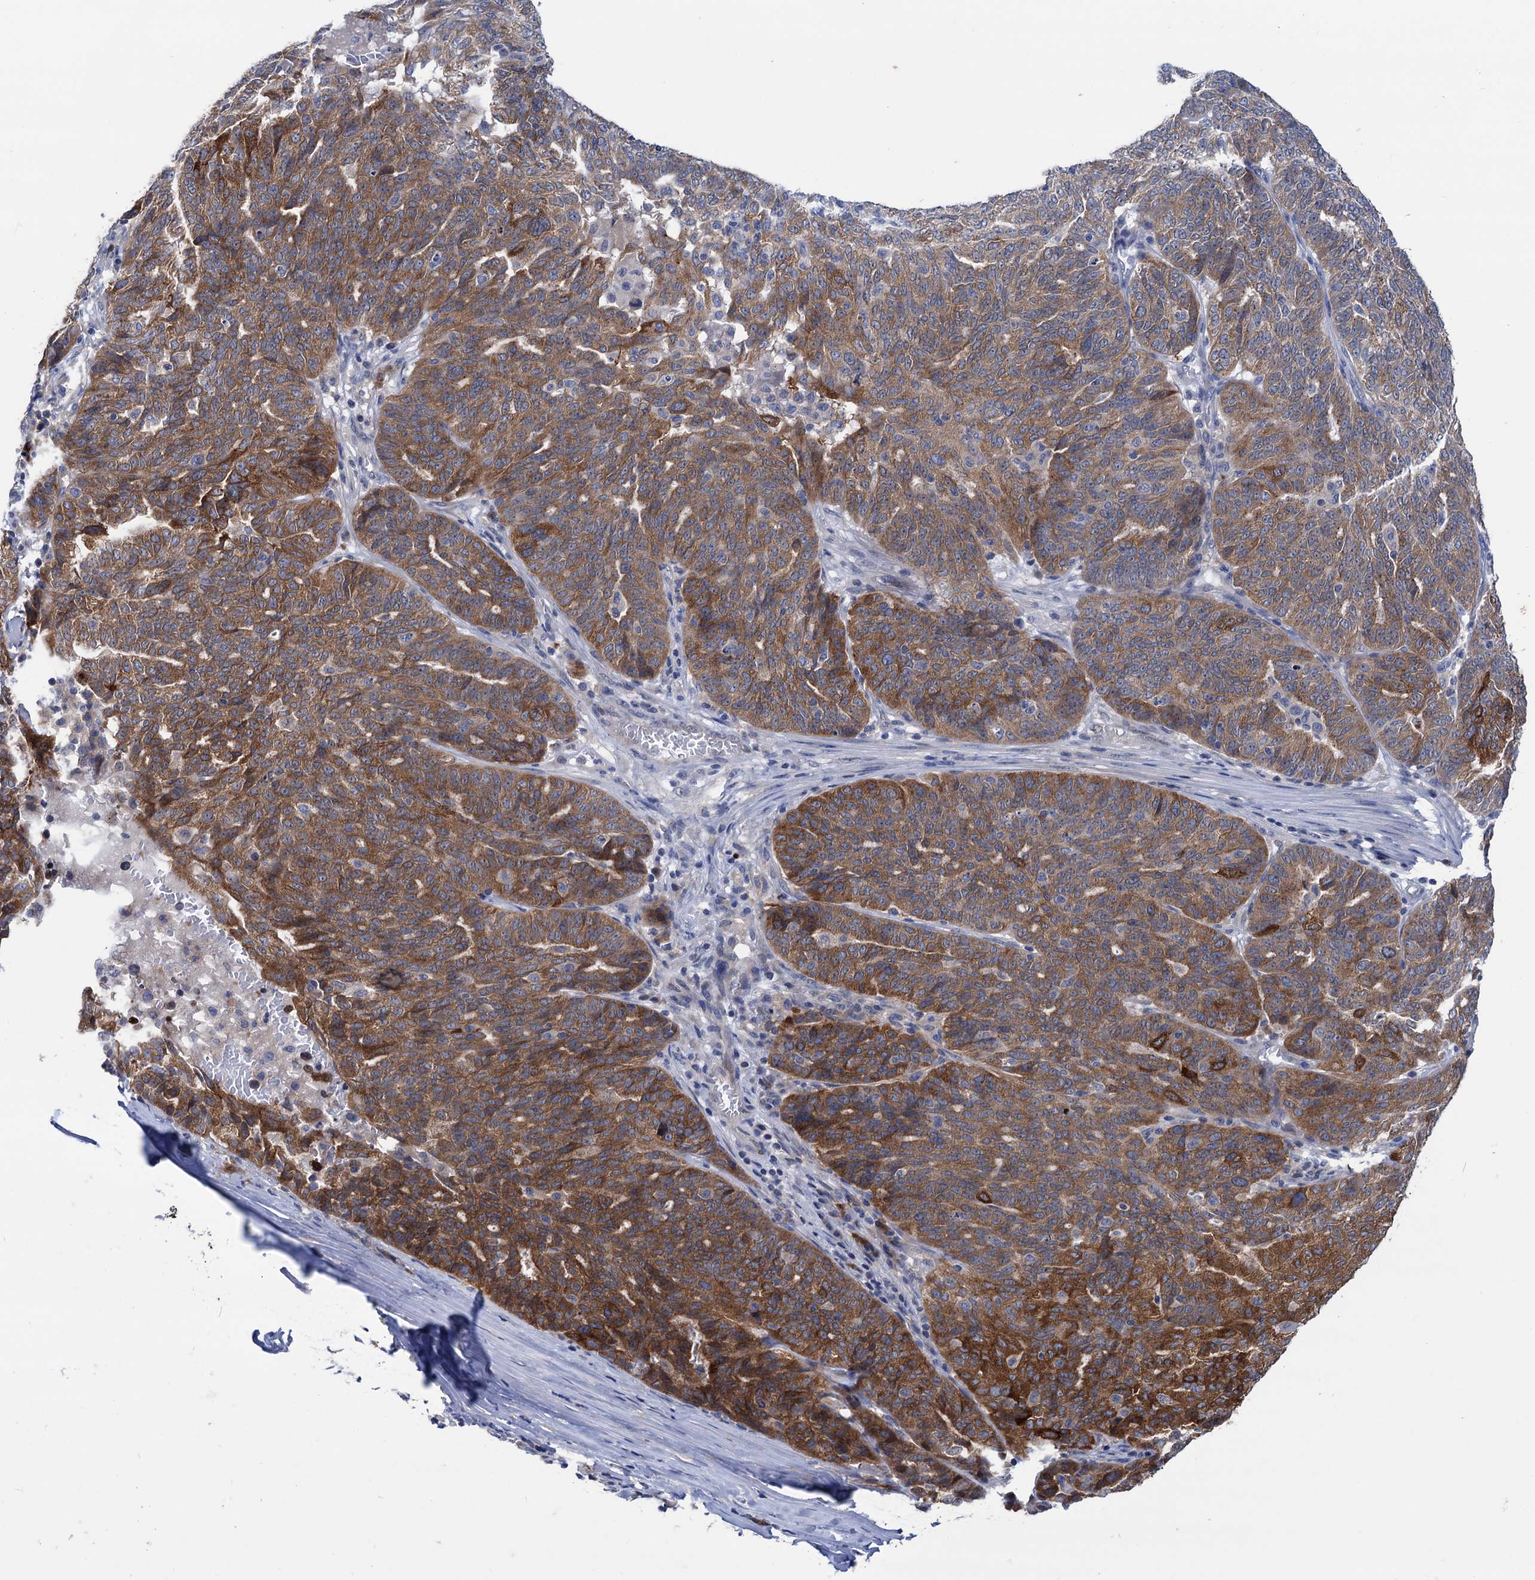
{"staining": {"intensity": "moderate", "quantity": ">75%", "location": "cytoplasmic/membranous"}, "tissue": "ovarian cancer", "cell_type": "Tumor cells", "image_type": "cancer", "snomed": [{"axis": "morphology", "description": "Cystadenocarcinoma, serous, NOS"}, {"axis": "topography", "description": "Ovary"}], "caption": "Moderate cytoplasmic/membranous positivity for a protein is seen in about >75% of tumor cells of serous cystadenocarcinoma (ovarian) using immunohistochemistry.", "gene": "ZNRD2", "patient": {"sex": "female", "age": 59}}